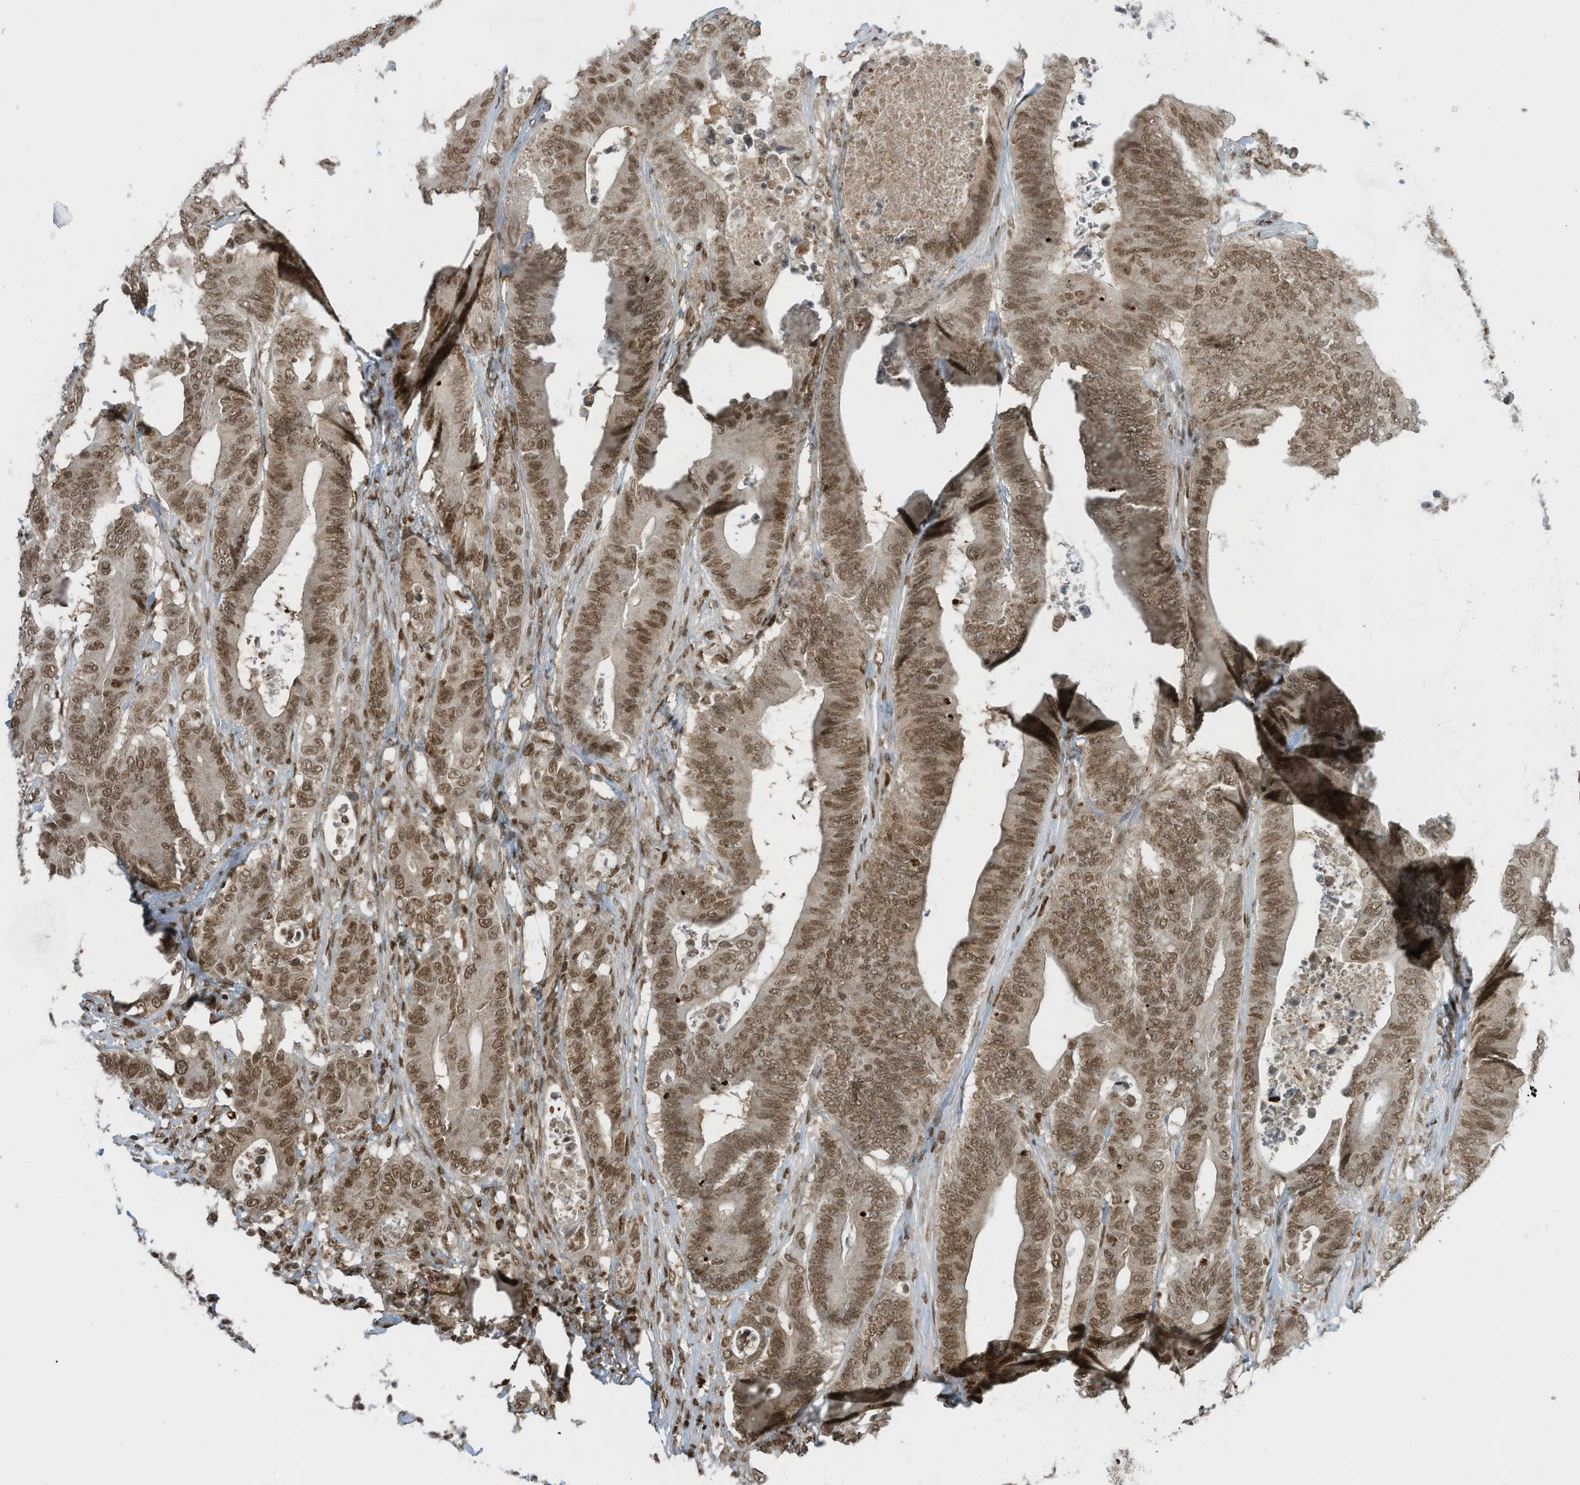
{"staining": {"intensity": "moderate", "quantity": ">75%", "location": "nuclear"}, "tissue": "colorectal cancer", "cell_type": "Tumor cells", "image_type": "cancer", "snomed": [{"axis": "morphology", "description": "Adenocarcinoma, NOS"}, {"axis": "topography", "description": "Colon"}], "caption": "Approximately >75% of tumor cells in human colorectal cancer demonstrate moderate nuclear protein expression as visualized by brown immunohistochemical staining.", "gene": "KPNB1", "patient": {"sex": "male", "age": 83}}